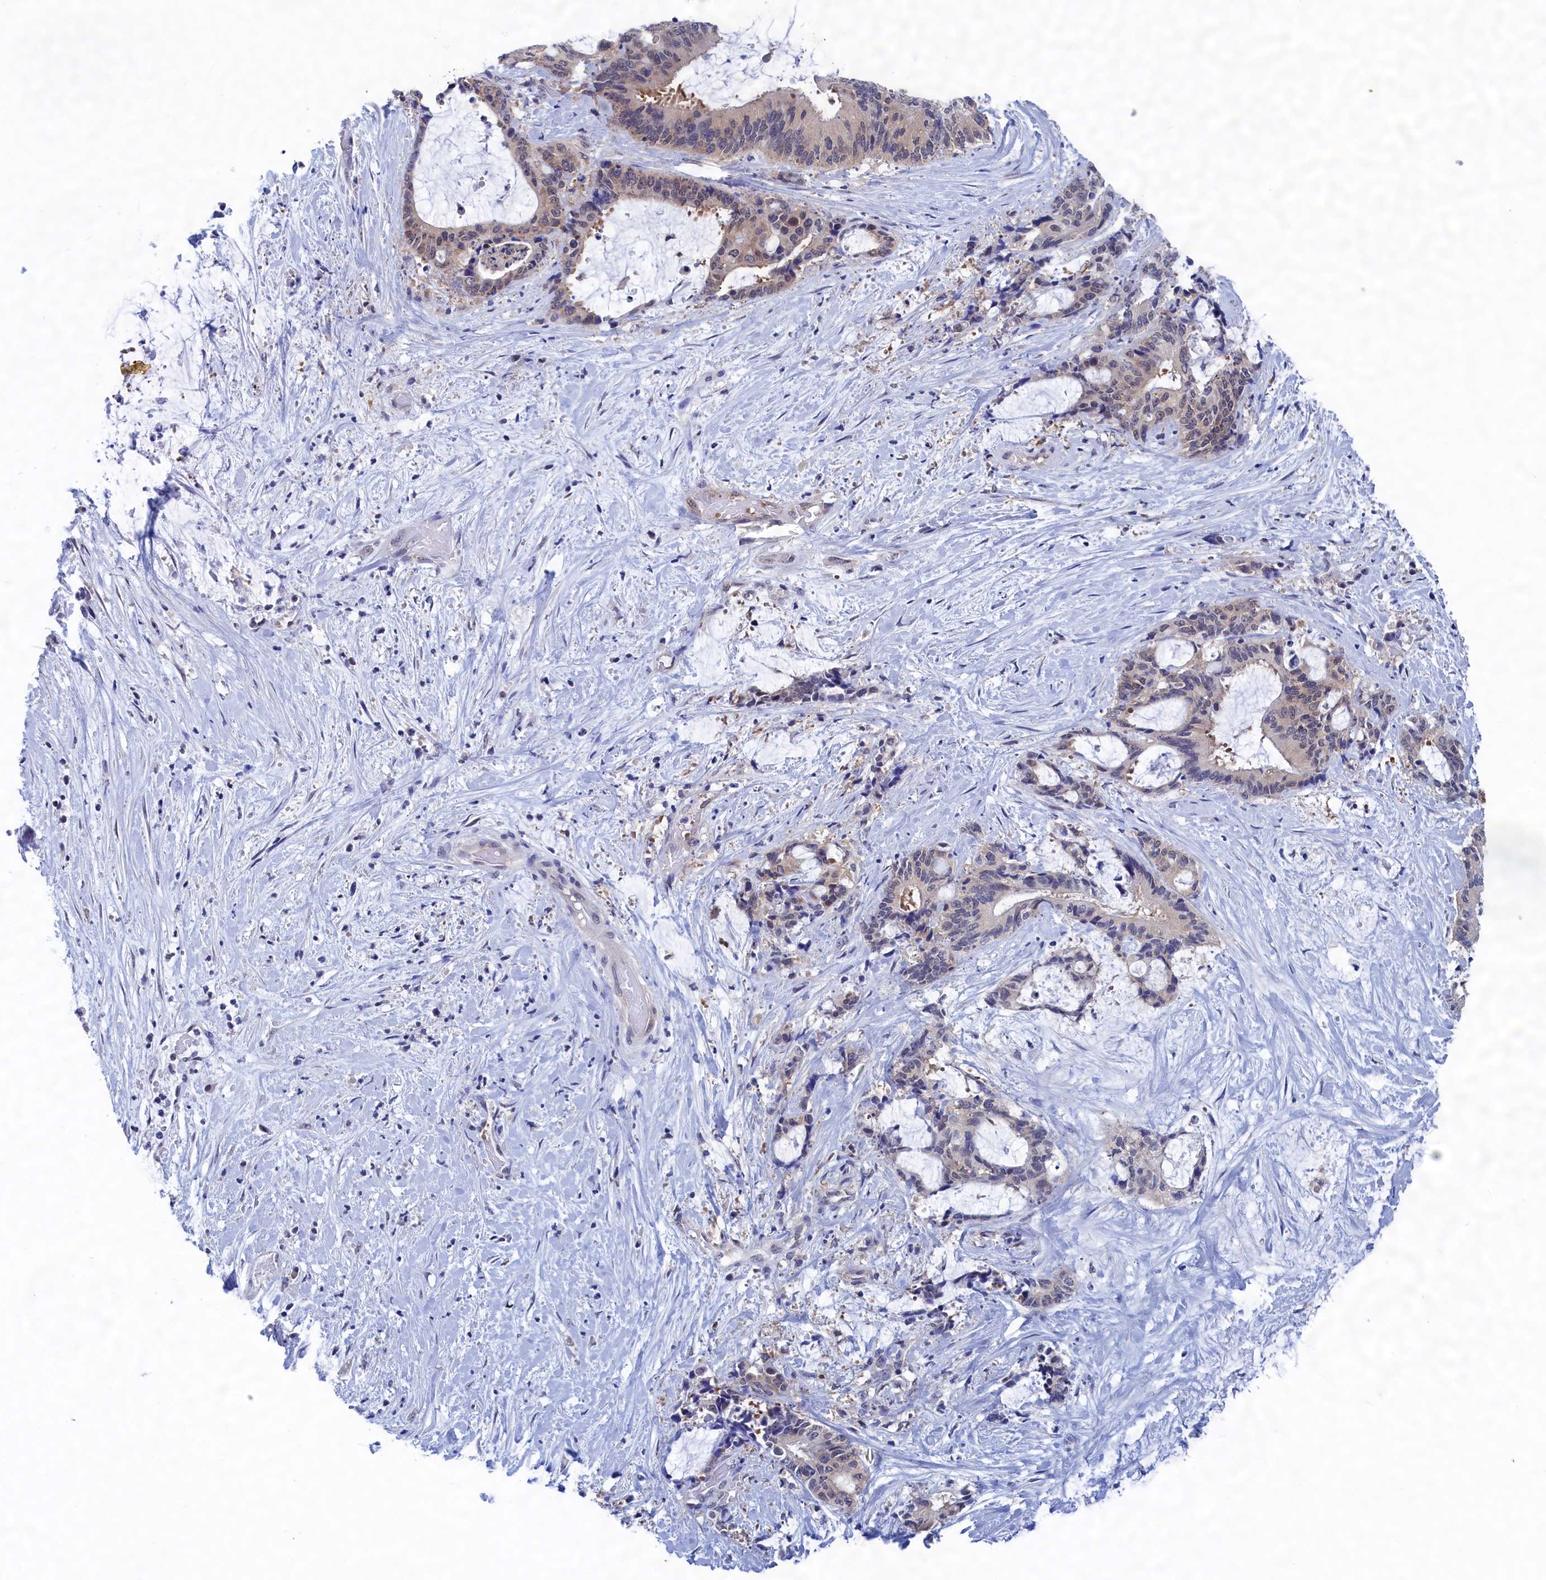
{"staining": {"intensity": "negative", "quantity": "none", "location": "none"}, "tissue": "liver cancer", "cell_type": "Tumor cells", "image_type": "cancer", "snomed": [{"axis": "morphology", "description": "Normal tissue, NOS"}, {"axis": "morphology", "description": "Cholangiocarcinoma"}, {"axis": "topography", "description": "Liver"}, {"axis": "topography", "description": "Peripheral nerve tissue"}], "caption": "There is no significant expression in tumor cells of liver cancer.", "gene": "PGP", "patient": {"sex": "female", "age": 73}}